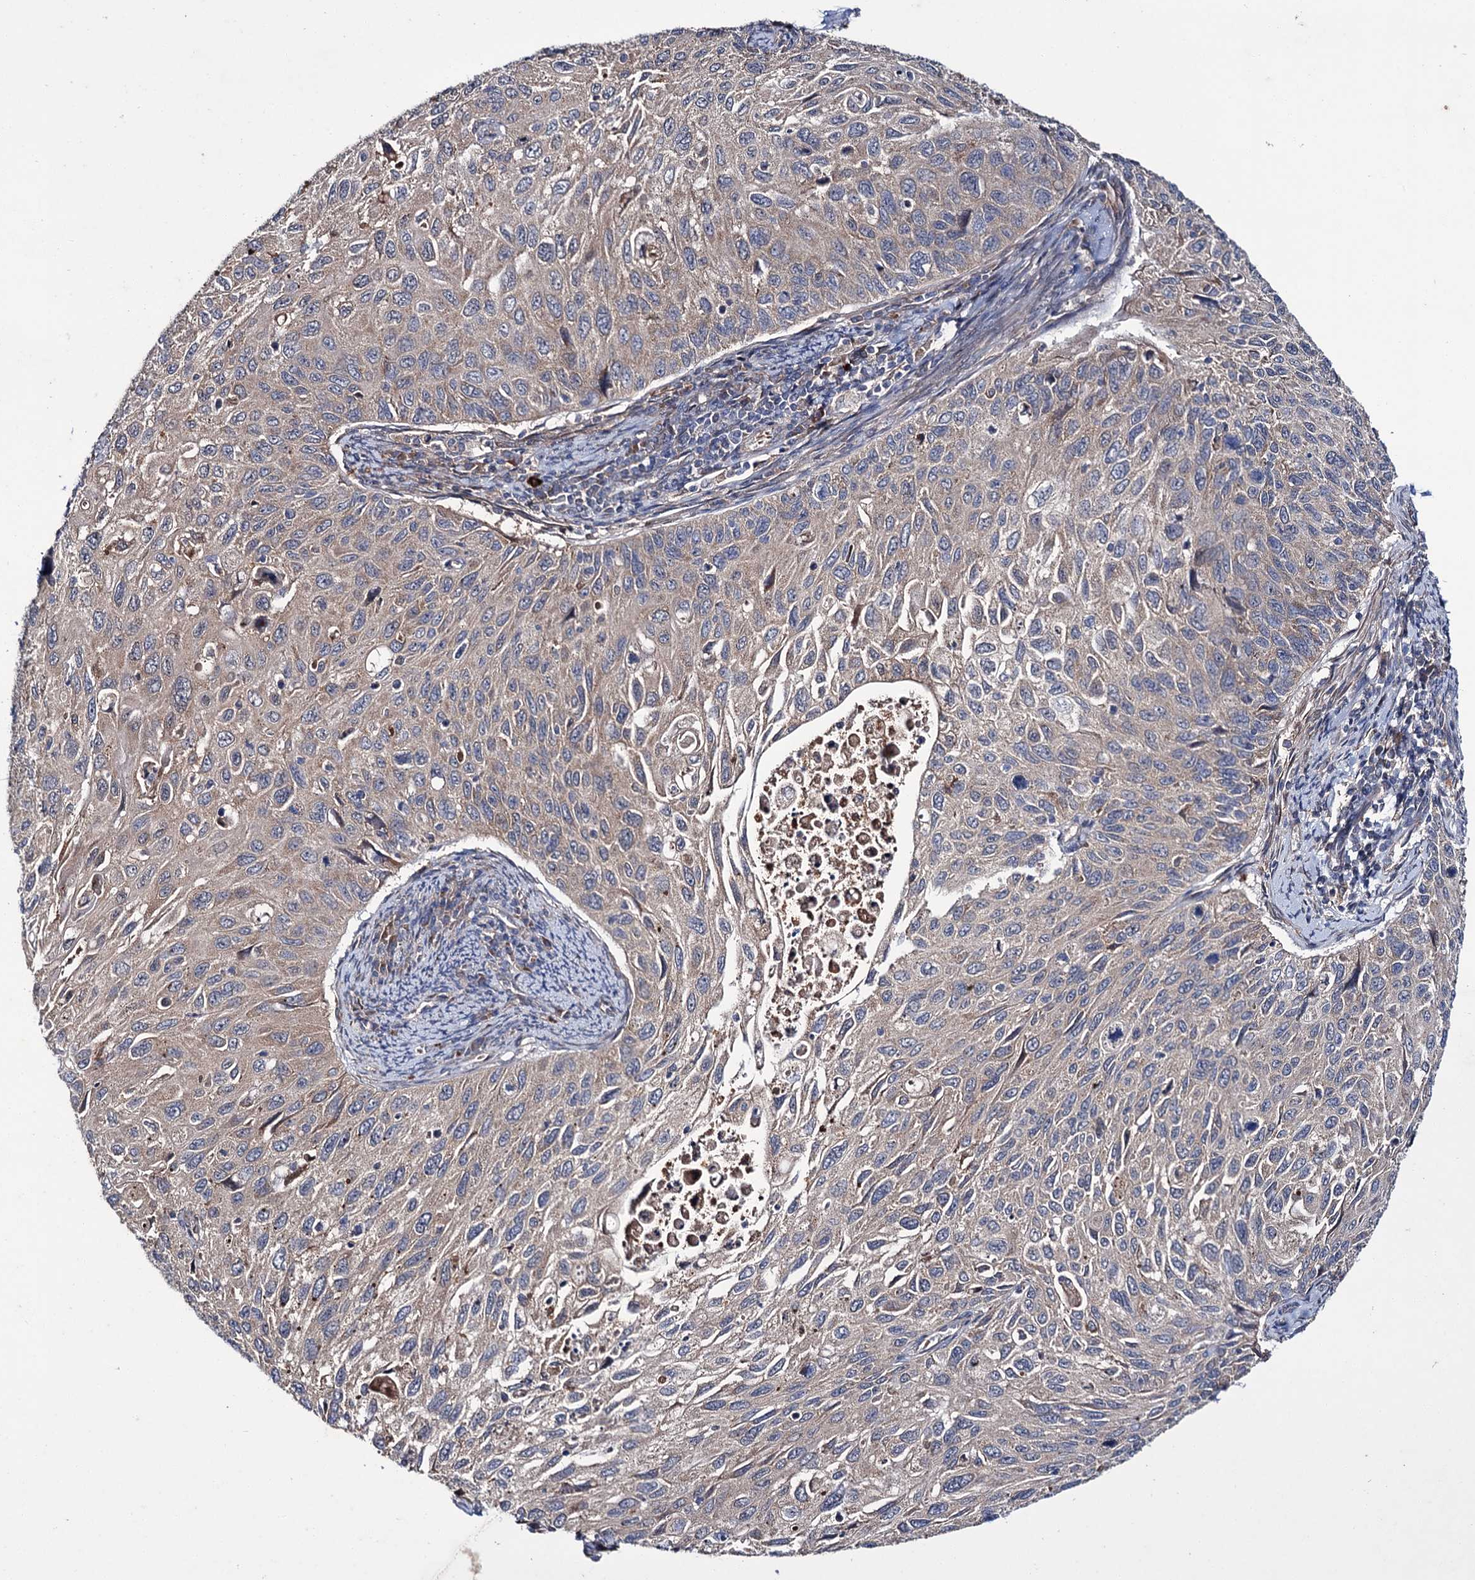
{"staining": {"intensity": "weak", "quantity": "<25%", "location": "cytoplasmic/membranous"}, "tissue": "cervical cancer", "cell_type": "Tumor cells", "image_type": "cancer", "snomed": [{"axis": "morphology", "description": "Squamous cell carcinoma, NOS"}, {"axis": "topography", "description": "Cervix"}], "caption": "The immunohistochemistry (IHC) micrograph has no significant expression in tumor cells of cervical cancer (squamous cell carcinoma) tissue.", "gene": "PTPN3", "patient": {"sex": "female", "age": 70}}